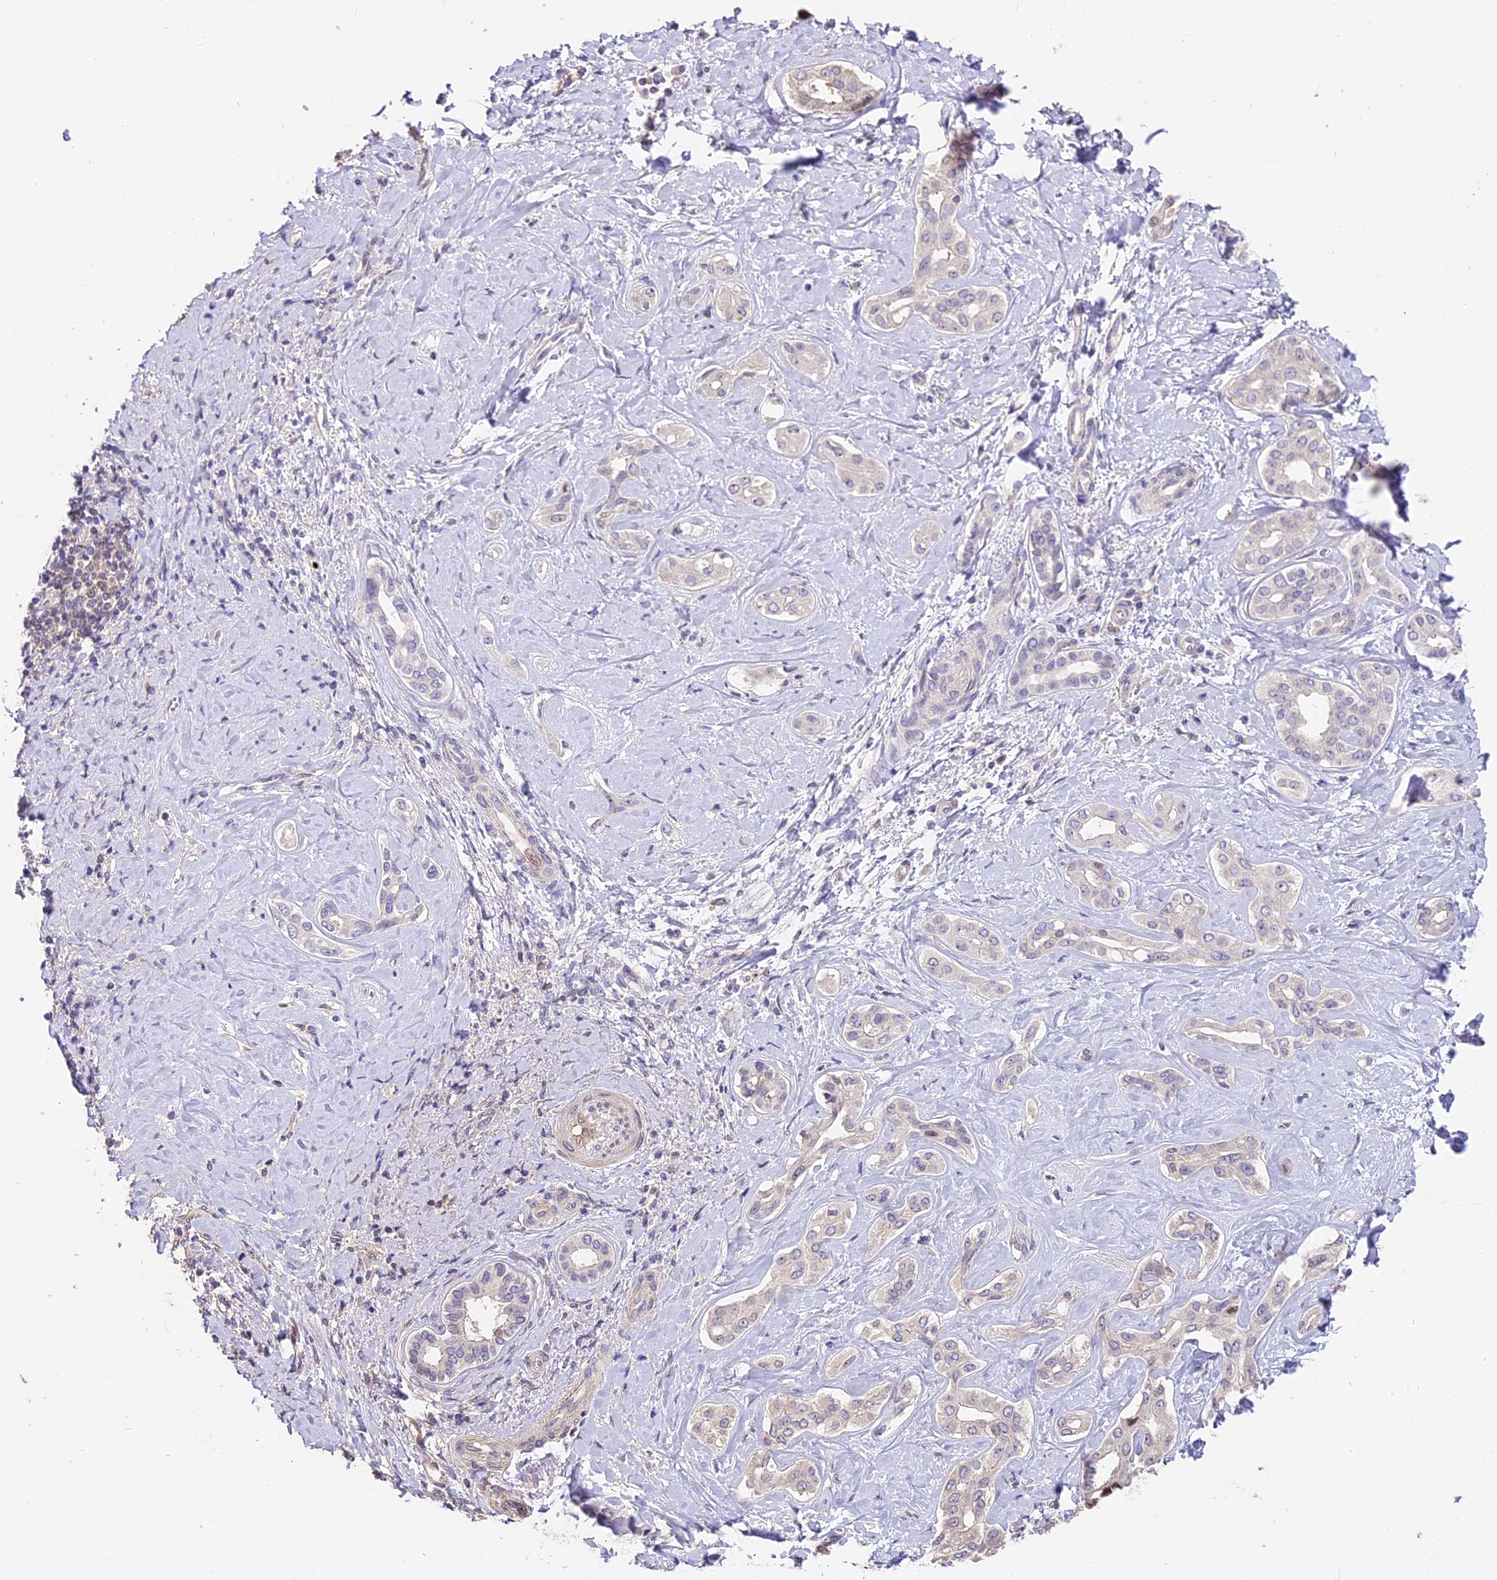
{"staining": {"intensity": "negative", "quantity": "none", "location": "none"}, "tissue": "liver cancer", "cell_type": "Tumor cells", "image_type": "cancer", "snomed": [{"axis": "morphology", "description": "Cholangiocarcinoma"}, {"axis": "topography", "description": "Liver"}], "caption": "Tumor cells are negative for protein expression in human liver cancer.", "gene": "ARHGAP17", "patient": {"sex": "female", "age": 77}}